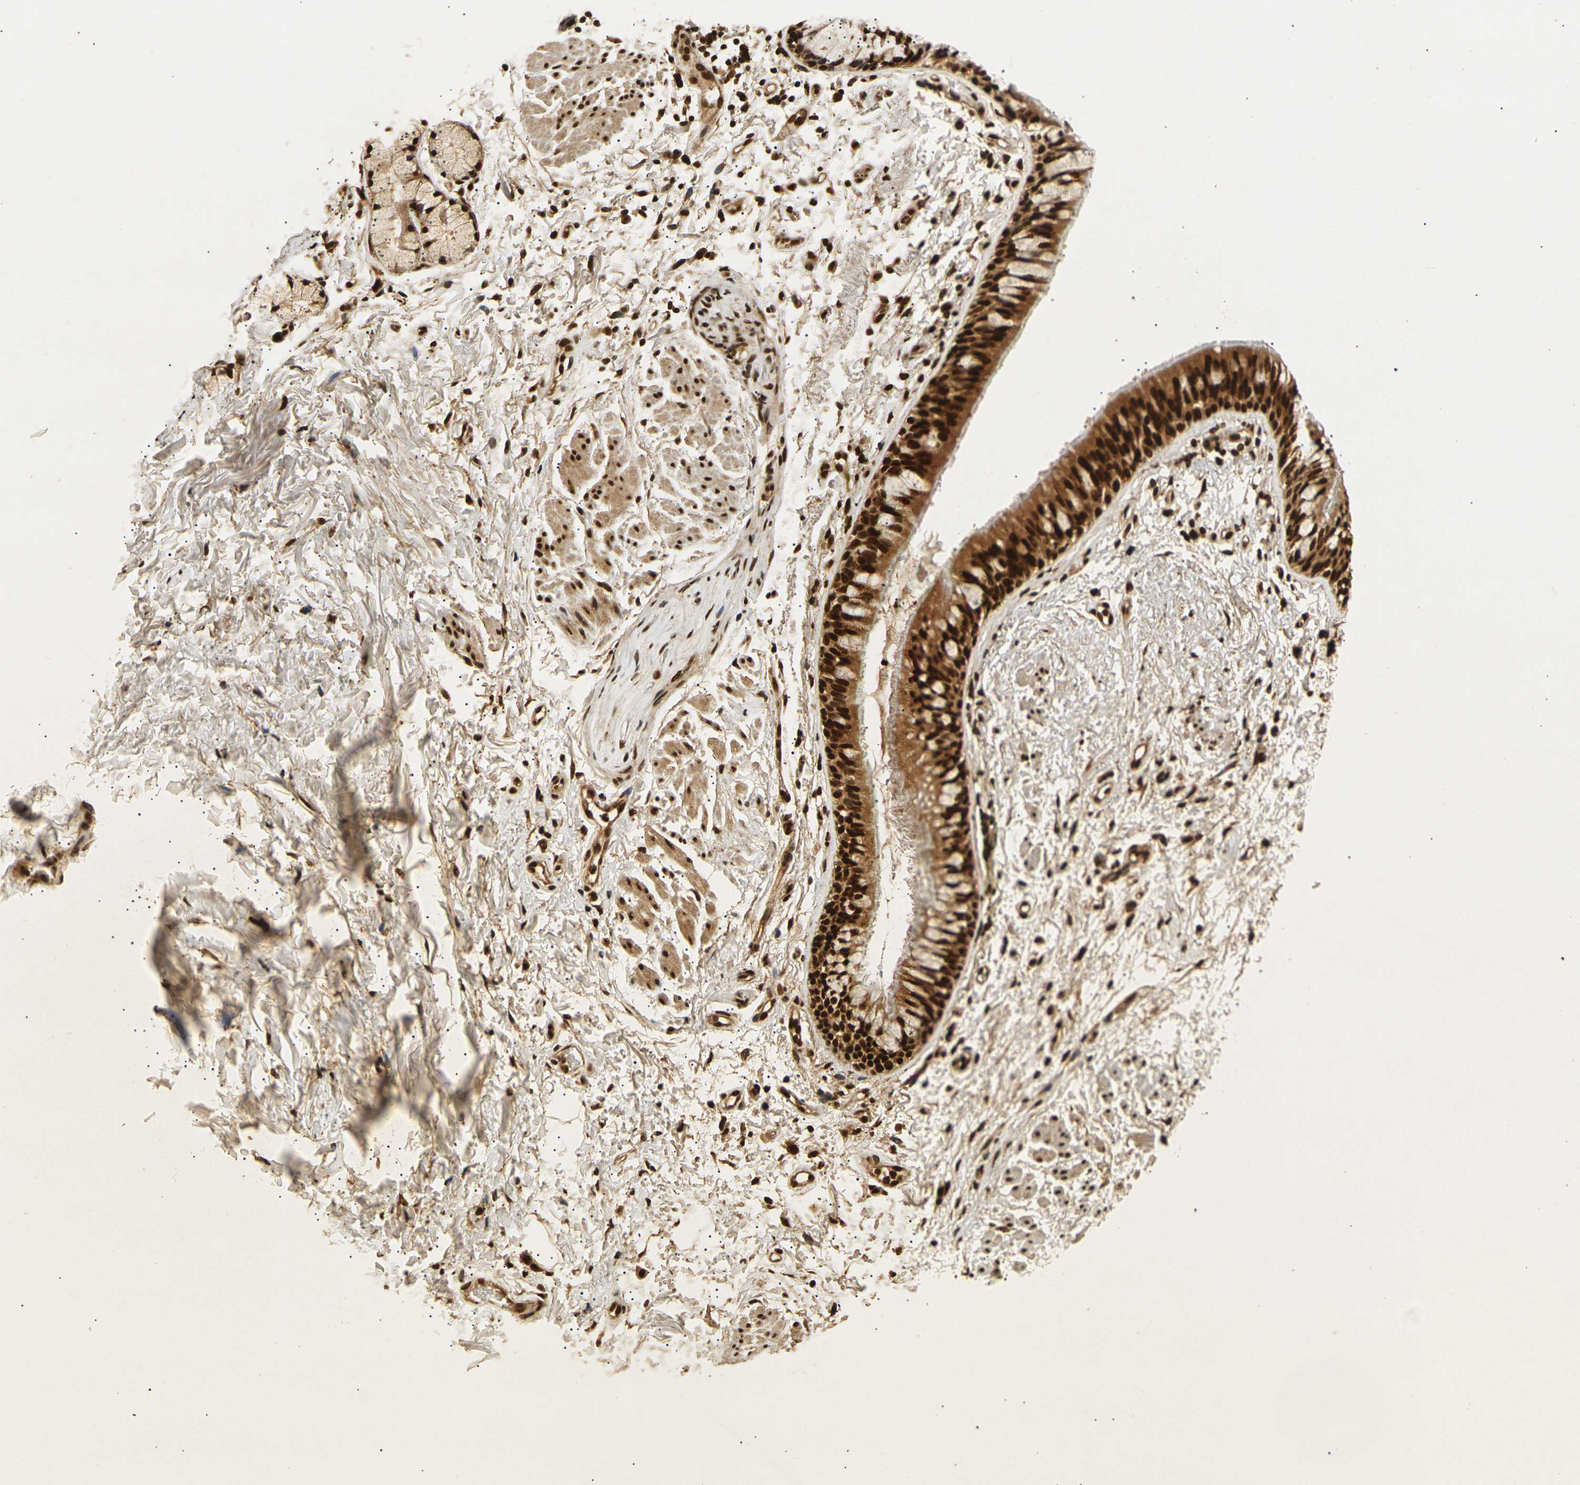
{"staining": {"intensity": "strong", "quantity": ">75%", "location": "nuclear"}, "tissue": "adipose tissue", "cell_type": "Adipocytes", "image_type": "normal", "snomed": [{"axis": "morphology", "description": "Normal tissue, NOS"}, {"axis": "topography", "description": "Cartilage tissue"}, {"axis": "topography", "description": "Bronchus"}], "caption": "Immunohistochemical staining of normal adipose tissue demonstrates strong nuclear protein expression in approximately >75% of adipocytes.", "gene": "ACTL6A", "patient": {"sex": "female", "age": 73}}